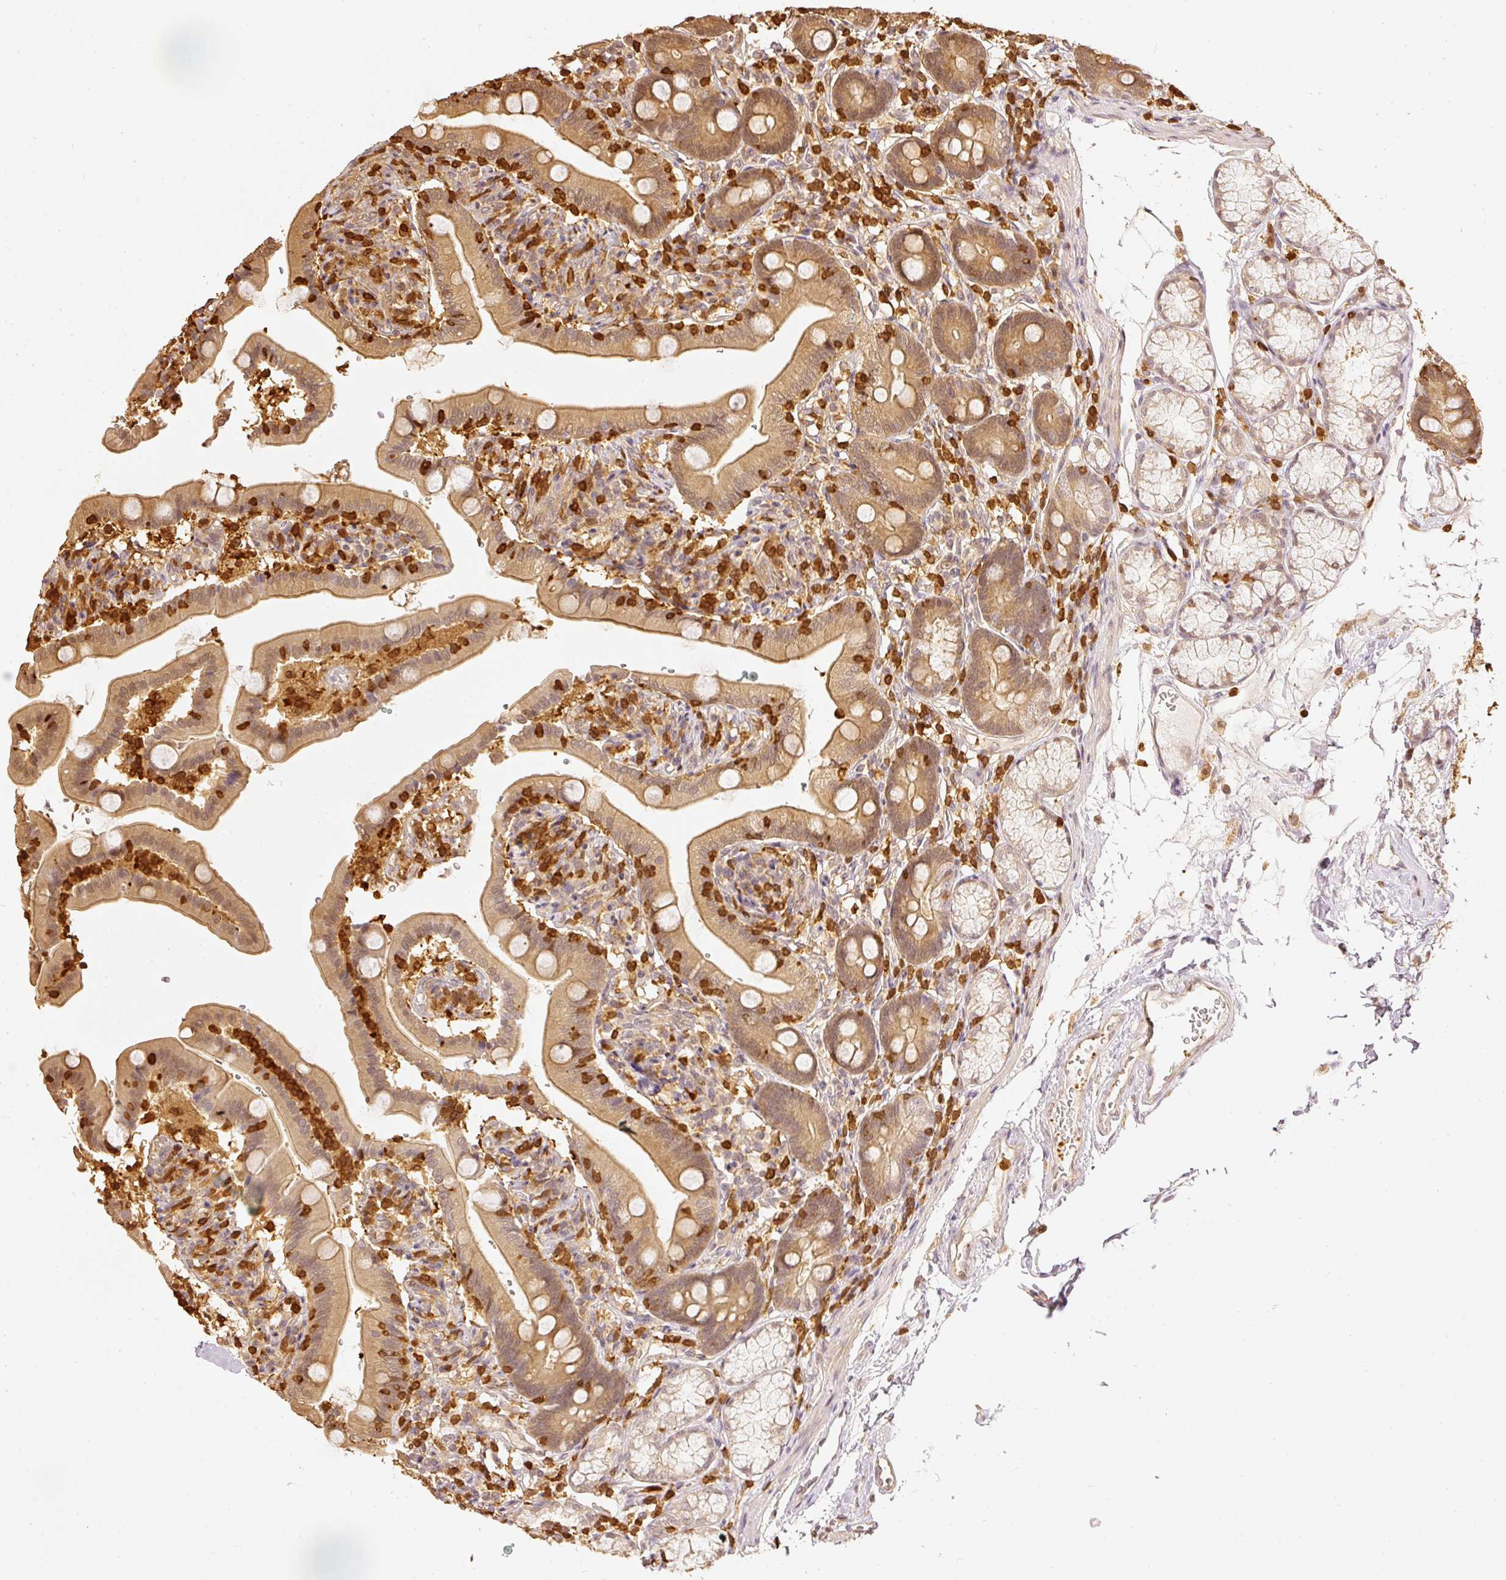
{"staining": {"intensity": "moderate", "quantity": ">75%", "location": "cytoplasmic/membranous"}, "tissue": "duodenum", "cell_type": "Glandular cells", "image_type": "normal", "snomed": [{"axis": "morphology", "description": "Normal tissue, NOS"}, {"axis": "topography", "description": "Duodenum"}], "caption": "Glandular cells demonstrate medium levels of moderate cytoplasmic/membranous expression in approximately >75% of cells in unremarkable human duodenum.", "gene": "PFN1", "patient": {"sex": "female", "age": 67}}